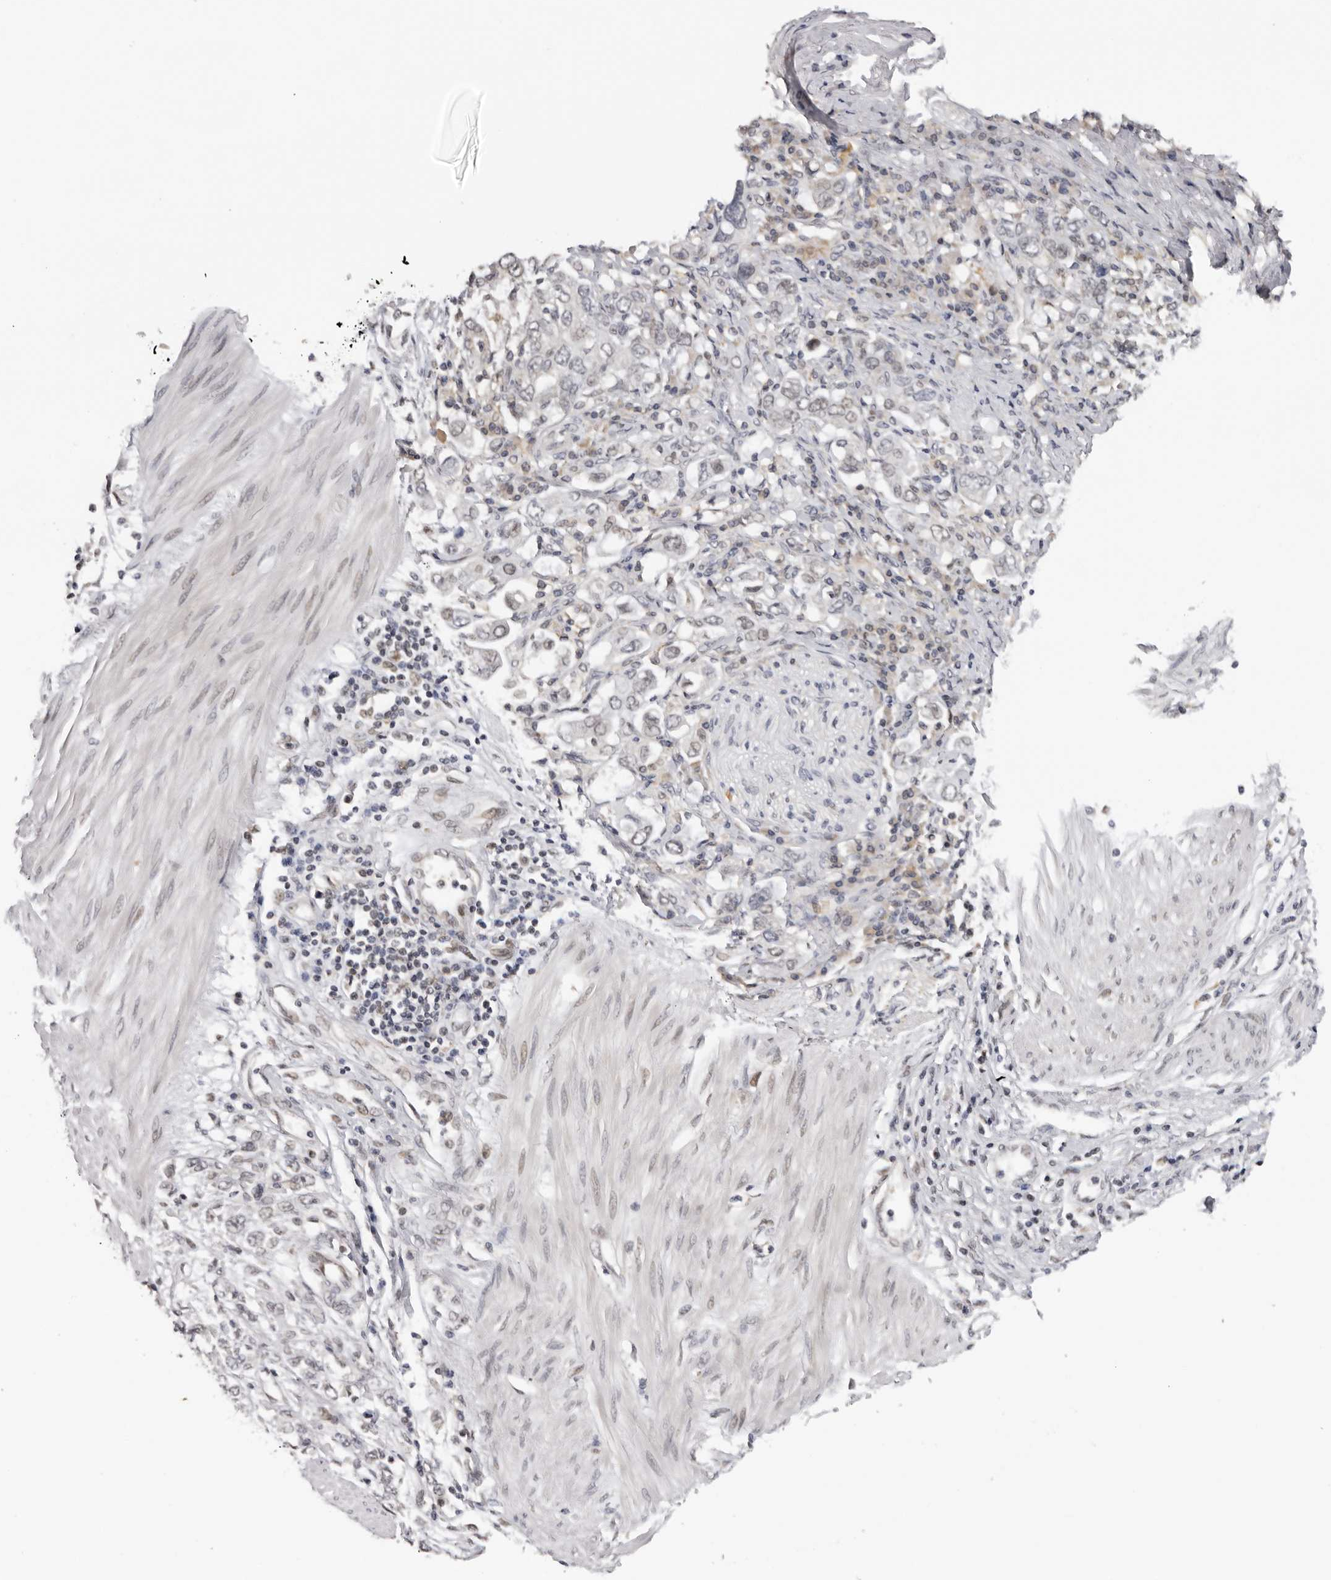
{"staining": {"intensity": "negative", "quantity": "none", "location": "none"}, "tissue": "stomach cancer", "cell_type": "Tumor cells", "image_type": "cancer", "snomed": [{"axis": "morphology", "description": "Adenocarcinoma, NOS"}, {"axis": "topography", "description": "Stomach"}], "caption": "Immunohistochemical staining of stomach cancer (adenocarcinoma) shows no significant expression in tumor cells. (DAB immunohistochemistry (IHC) with hematoxylin counter stain).", "gene": "KIF2B", "patient": {"sex": "female", "age": 76}}